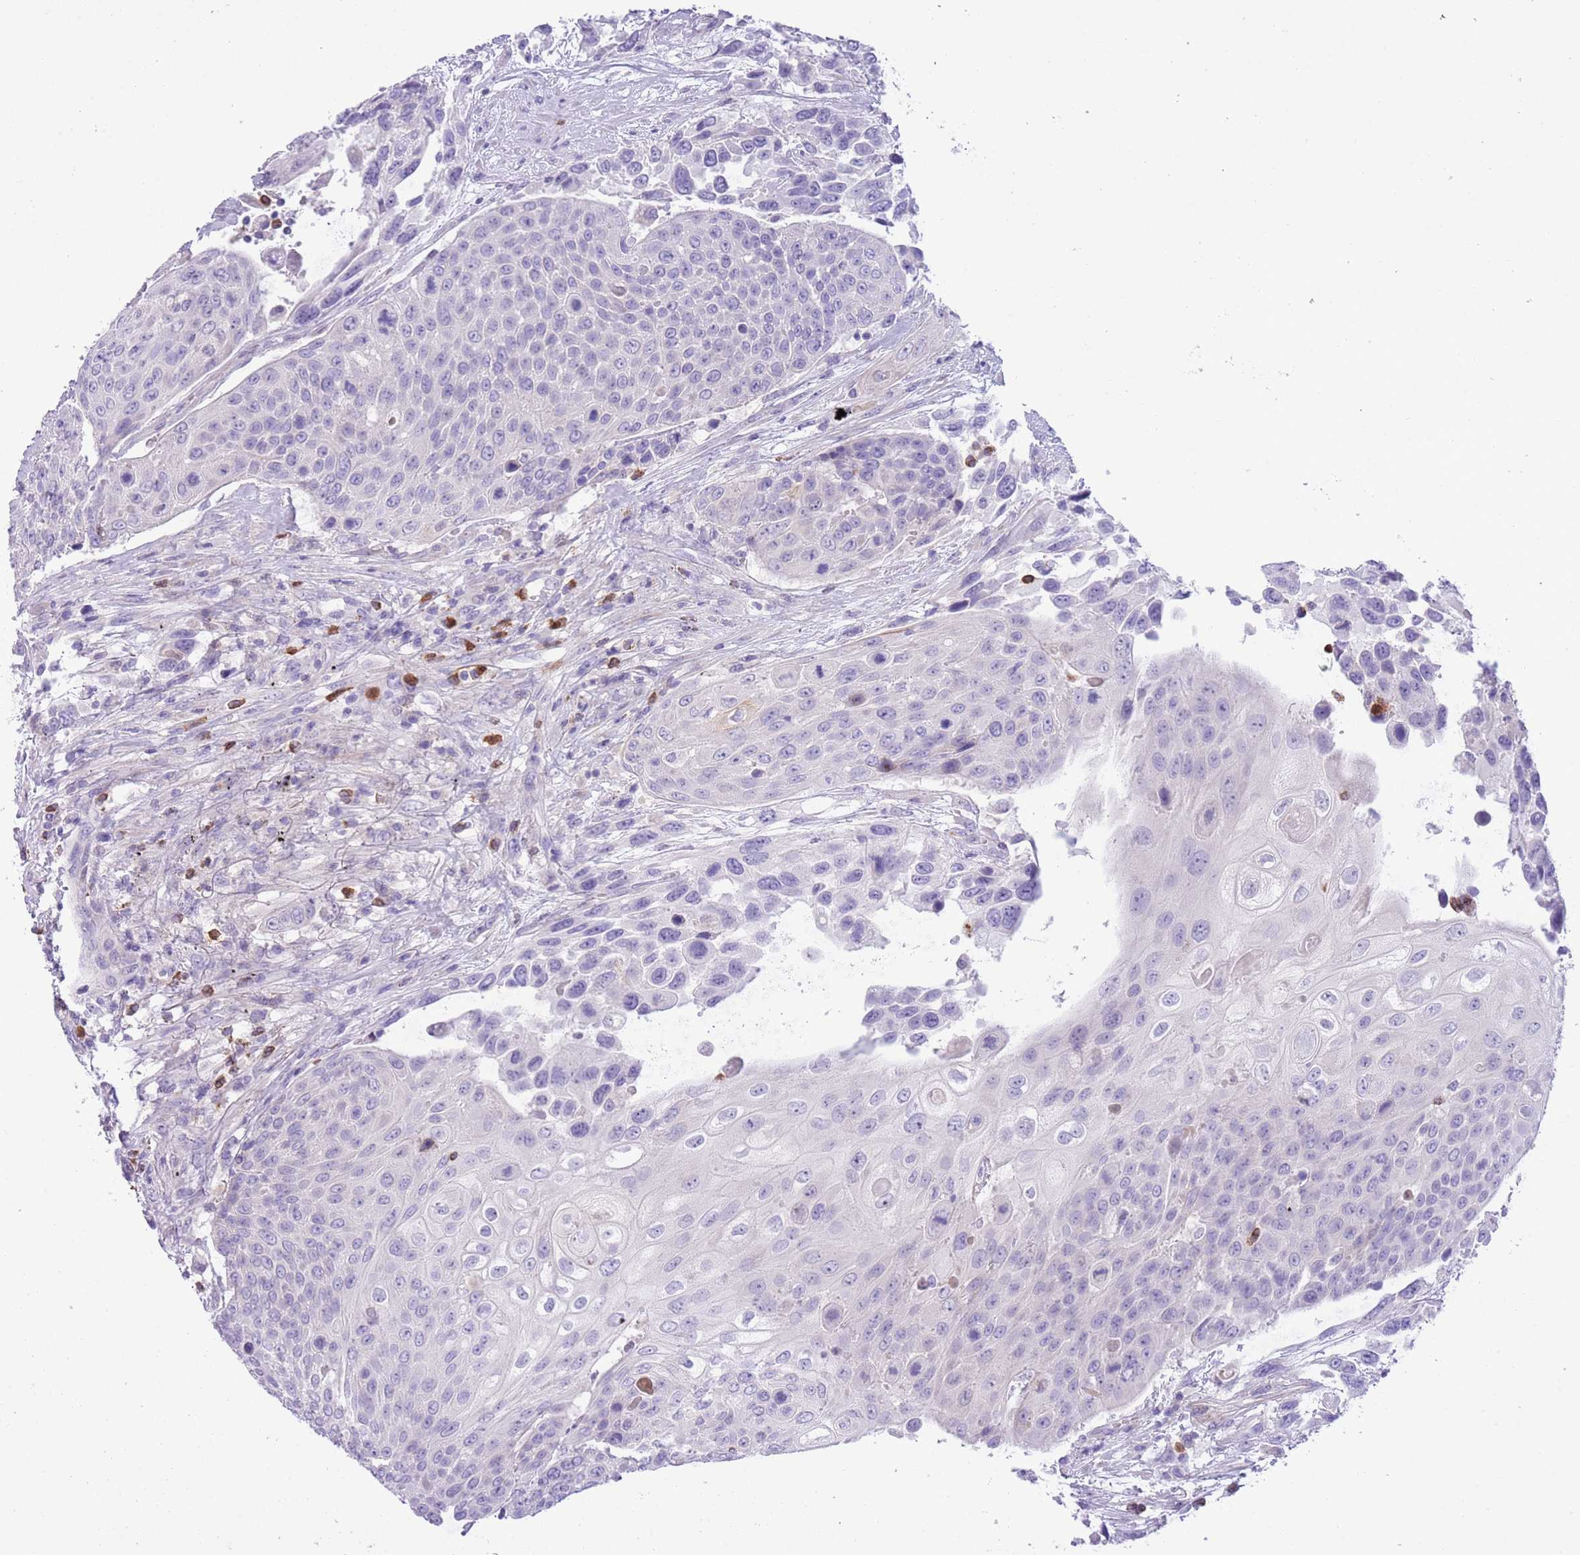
{"staining": {"intensity": "negative", "quantity": "none", "location": "none"}, "tissue": "urothelial cancer", "cell_type": "Tumor cells", "image_type": "cancer", "snomed": [{"axis": "morphology", "description": "Urothelial carcinoma, High grade"}, {"axis": "topography", "description": "Urinary bladder"}], "caption": "Immunohistochemistry micrograph of human urothelial cancer stained for a protein (brown), which displays no positivity in tumor cells.", "gene": "OR6M1", "patient": {"sex": "female", "age": 70}}